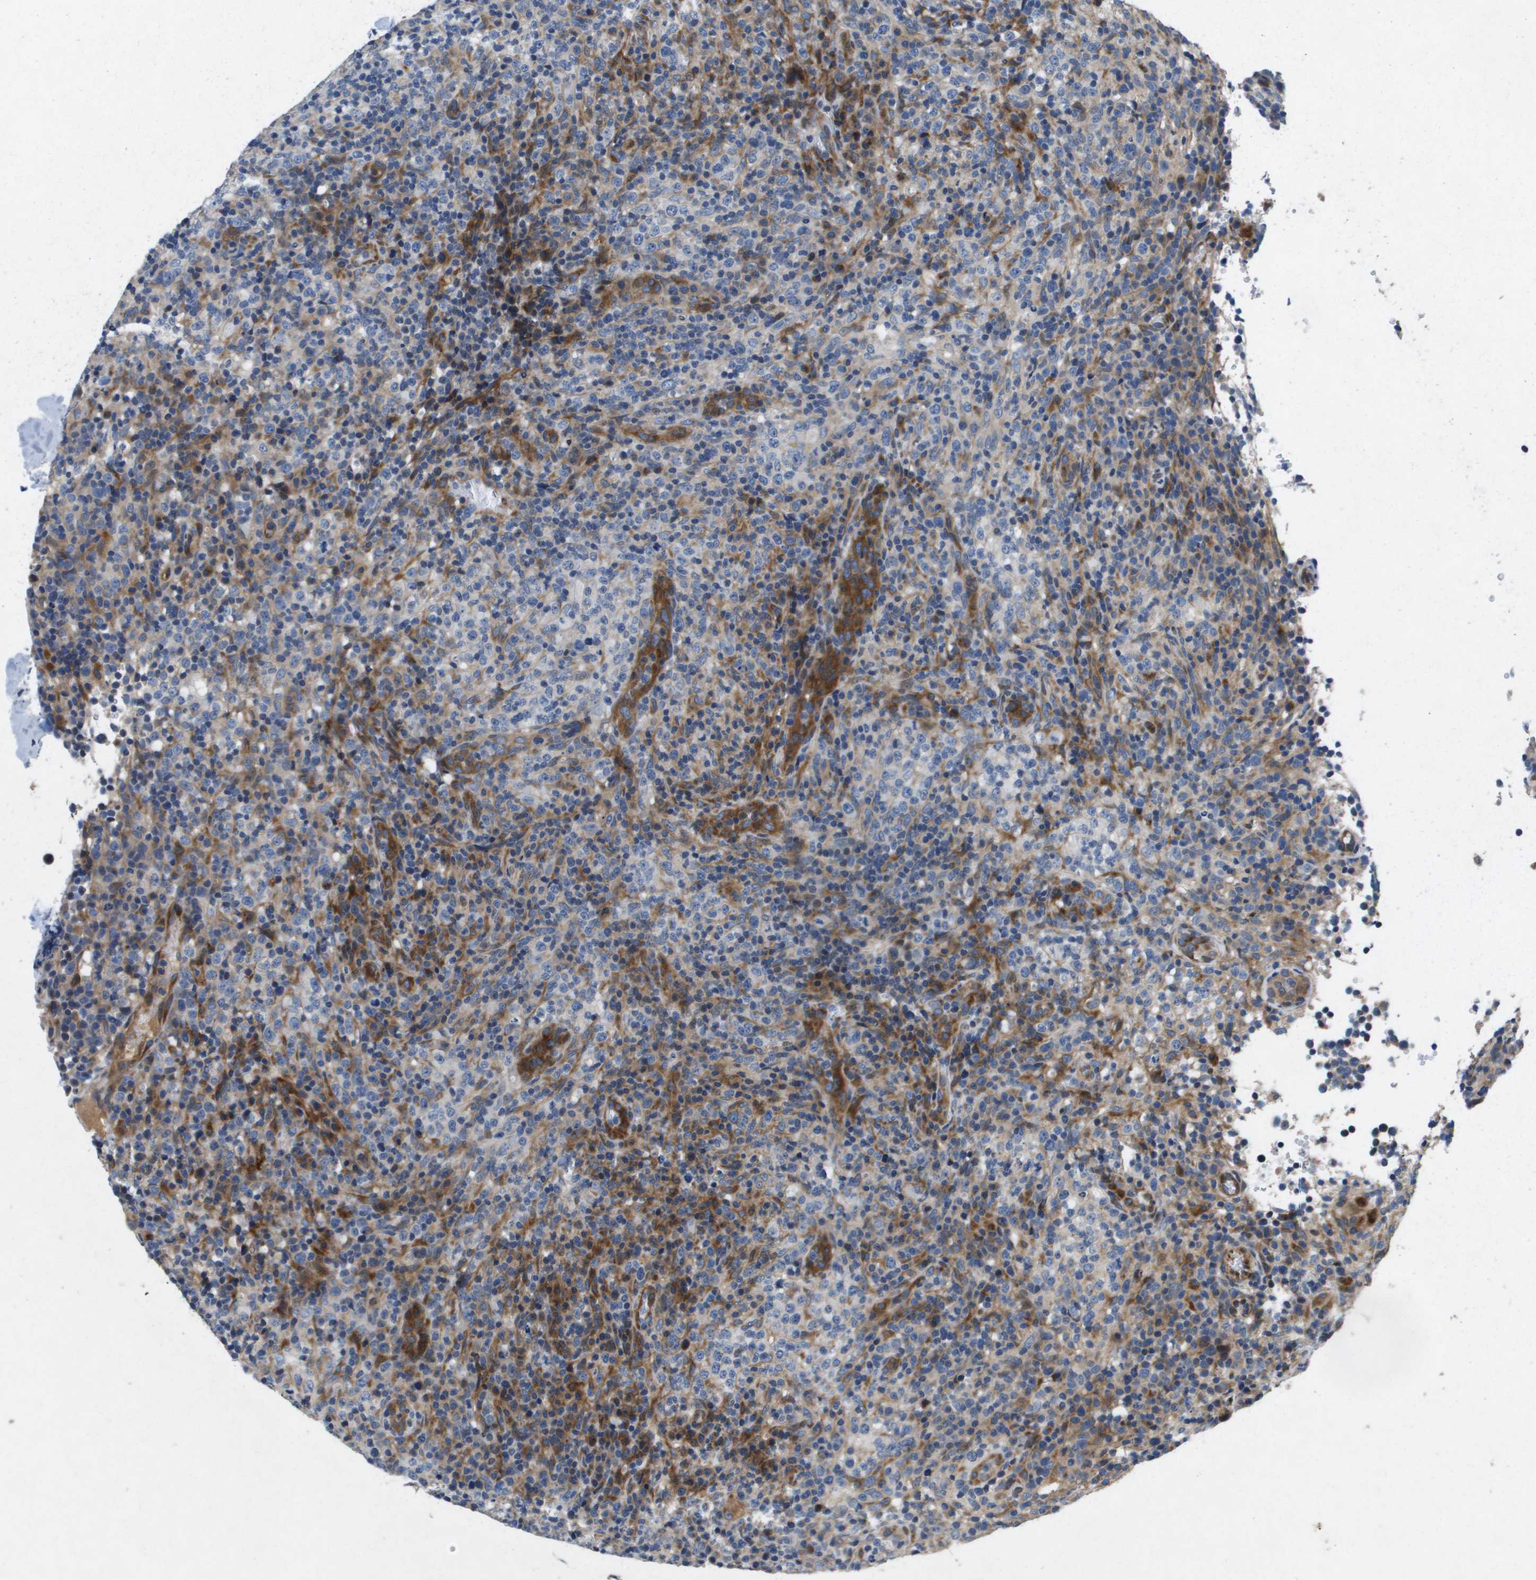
{"staining": {"intensity": "negative", "quantity": "none", "location": "none"}, "tissue": "lymphoma", "cell_type": "Tumor cells", "image_type": "cancer", "snomed": [{"axis": "morphology", "description": "Malignant lymphoma, non-Hodgkin's type, High grade"}, {"axis": "topography", "description": "Lymph node"}], "caption": "High-grade malignant lymphoma, non-Hodgkin's type was stained to show a protein in brown. There is no significant expression in tumor cells.", "gene": "ENTPD2", "patient": {"sex": "female", "age": 76}}